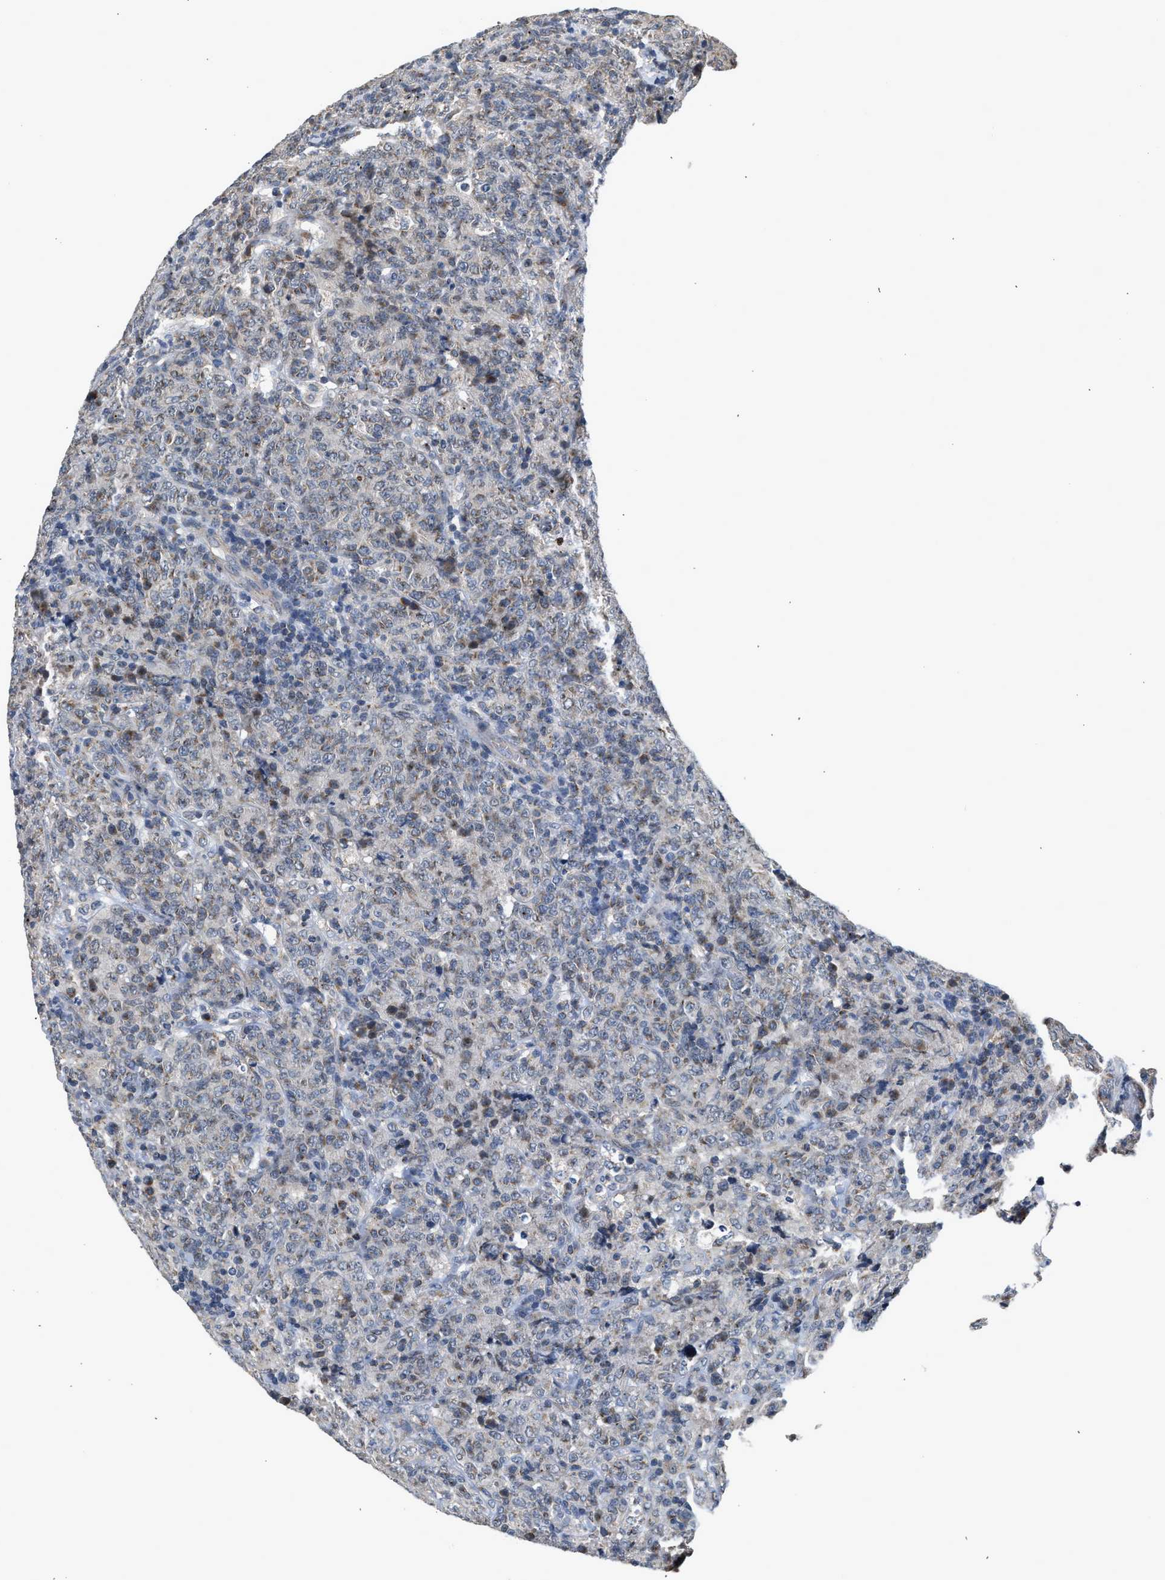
{"staining": {"intensity": "negative", "quantity": "none", "location": "none"}, "tissue": "lymphoma", "cell_type": "Tumor cells", "image_type": "cancer", "snomed": [{"axis": "morphology", "description": "Malignant lymphoma, non-Hodgkin's type, High grade"}, {"axis": "topography", "description": "Tonsil"}], "caption": "Immunohistochemical staining of human high-grade malignant lymphoma, non-Hodgkin's type exhibits no significant expression in tumor cells.", "gene": "PIM1", "patient": {"sex": "female", "age": 36}}